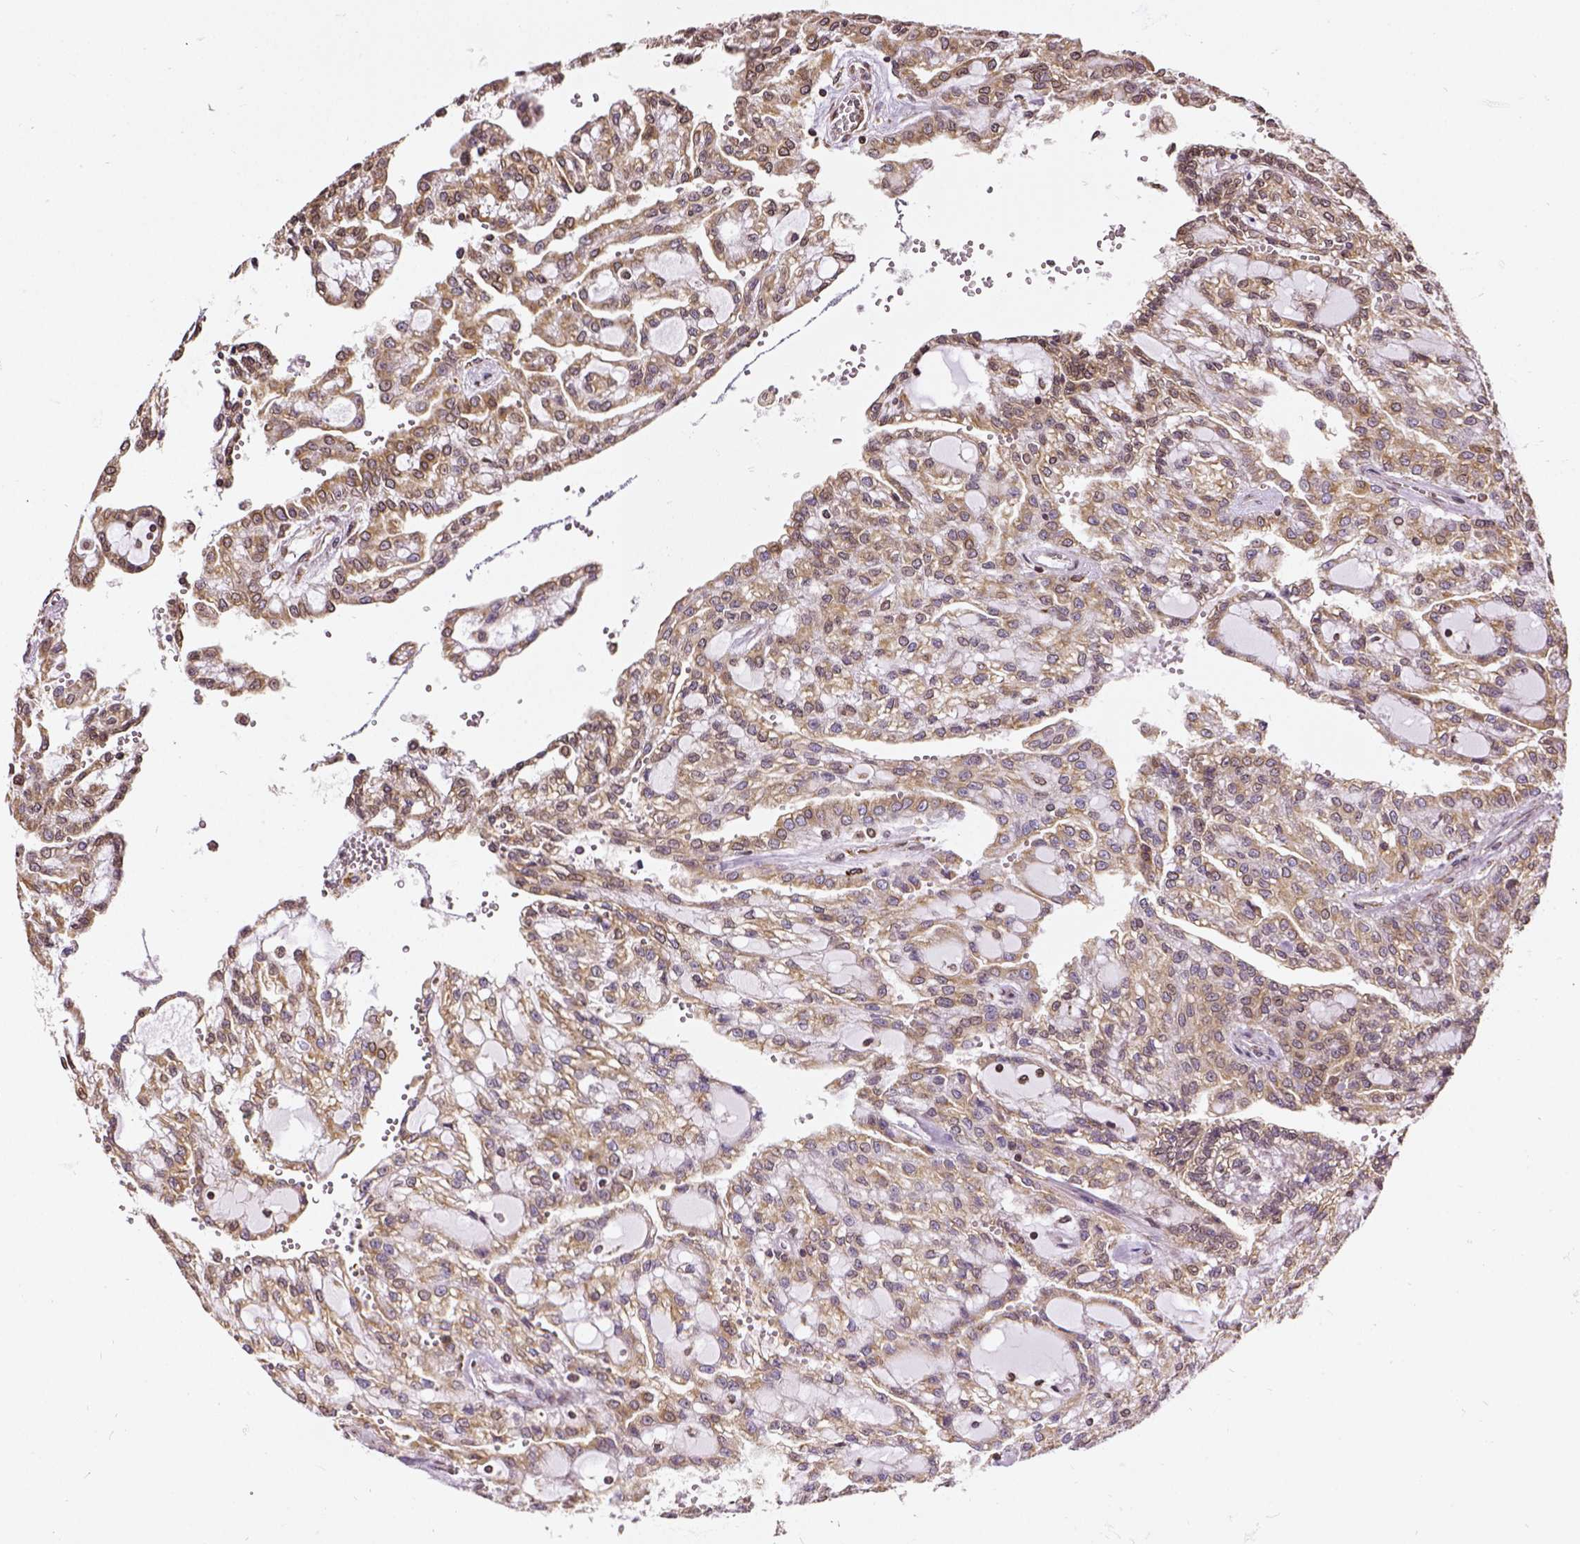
{"staining": {"intensity": "moderate", "quantity": ">75%", "location": "cytoplasmic/membranous,nuclear"}, "tissue": "renal cancer", "cell_type": "Tumor cells", "image_type": "cancer", "snomed": [{"axis": "morphology", "description": "Adenocarcinoma, NOS"}, {"axis": "topography", "description": "Kidney"}], "caption": "Immunohistochemical staining of renal adenocarcinoma displays moderate cytoplasmic/membranous and nuclear protein positivity in about >75% of tumor cells. (Brightfield microscopy of DAB IHC at high magnification).", "gene": "MTDH", "patient": {"sex": "male", "age": 63}}